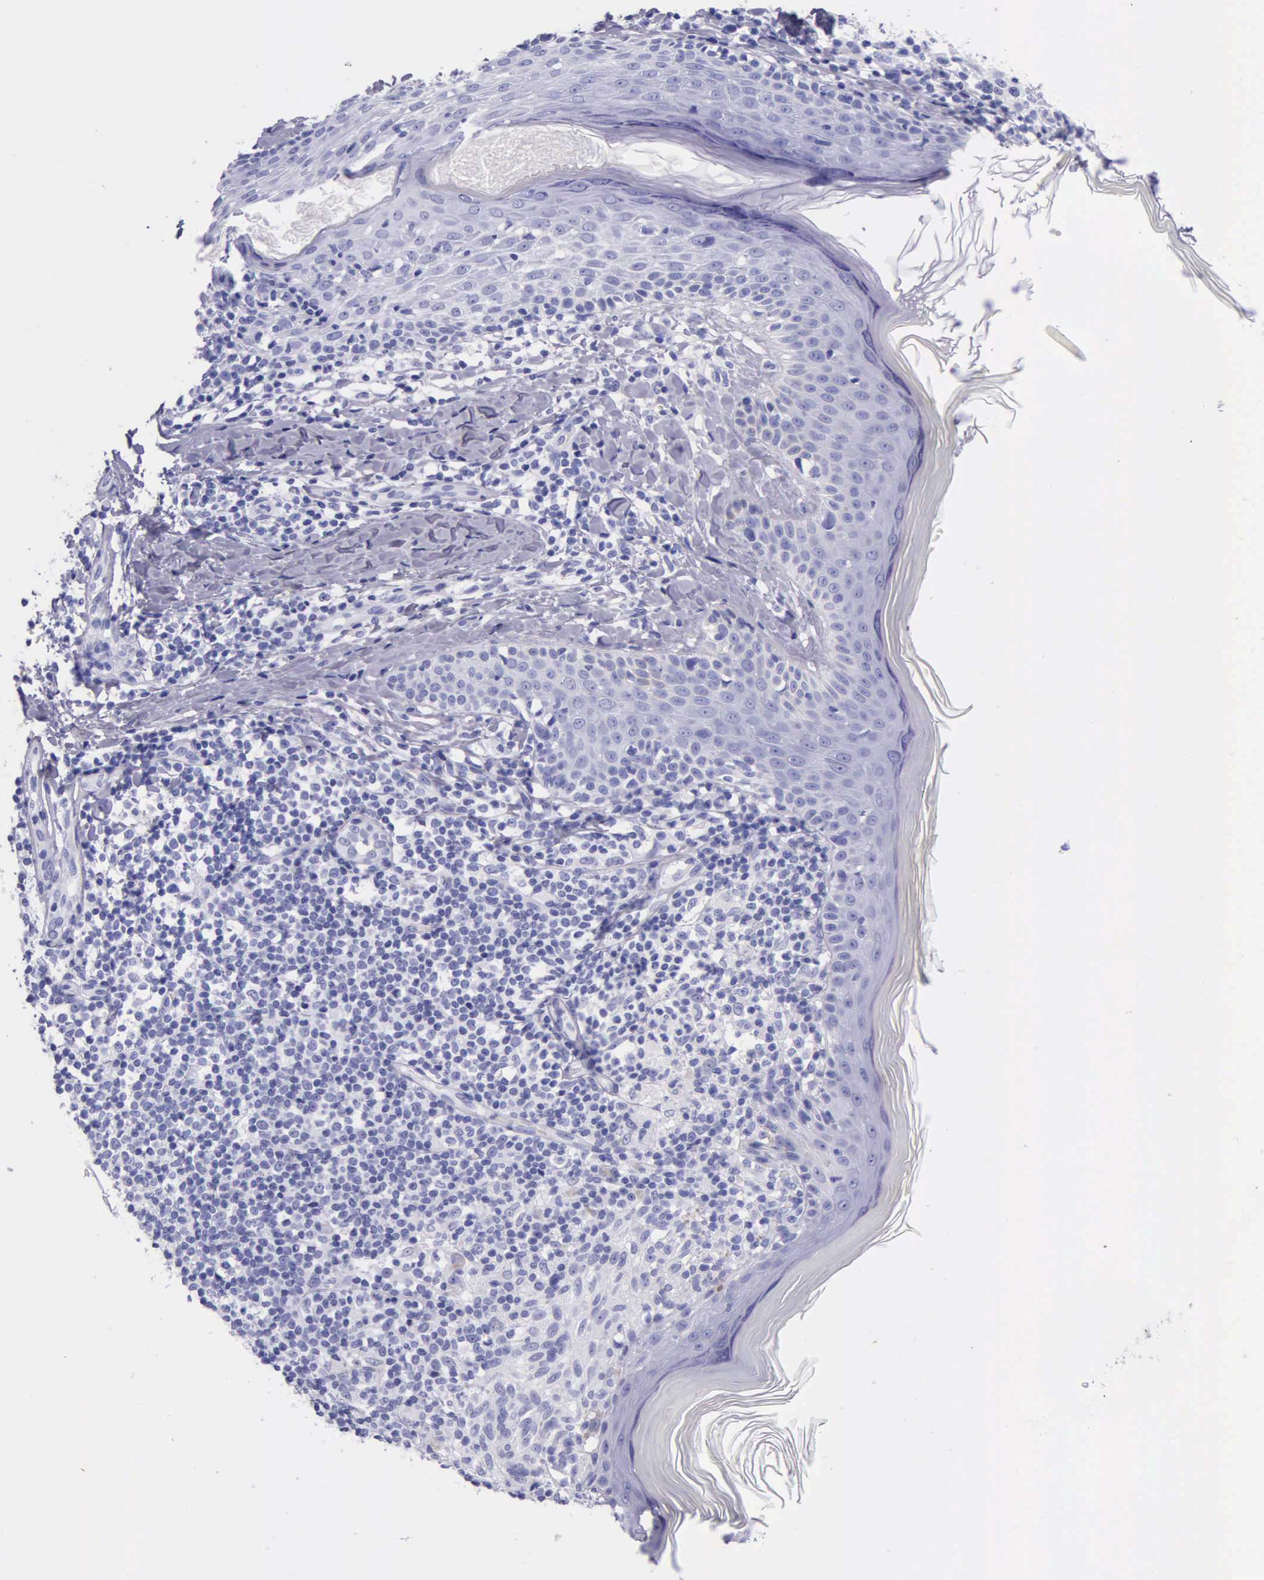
{"staining": {"intensity": "negative", "quantity": "none", "location": "none"}, "tissue": "melanoma", "cell_type": "Tumor cells", "image_type": "cancer", "snomed": [{"axis": "morphology", "description": "Malignant melanoma, NOS"}, {"axis": "topography", "description": "Skin"}], "caption": "Protein analysis of melanoma demonstrates no significant expression in tumor cells.", "gene": "KLK3", "patient": {"sex": "male", "age": 45}}